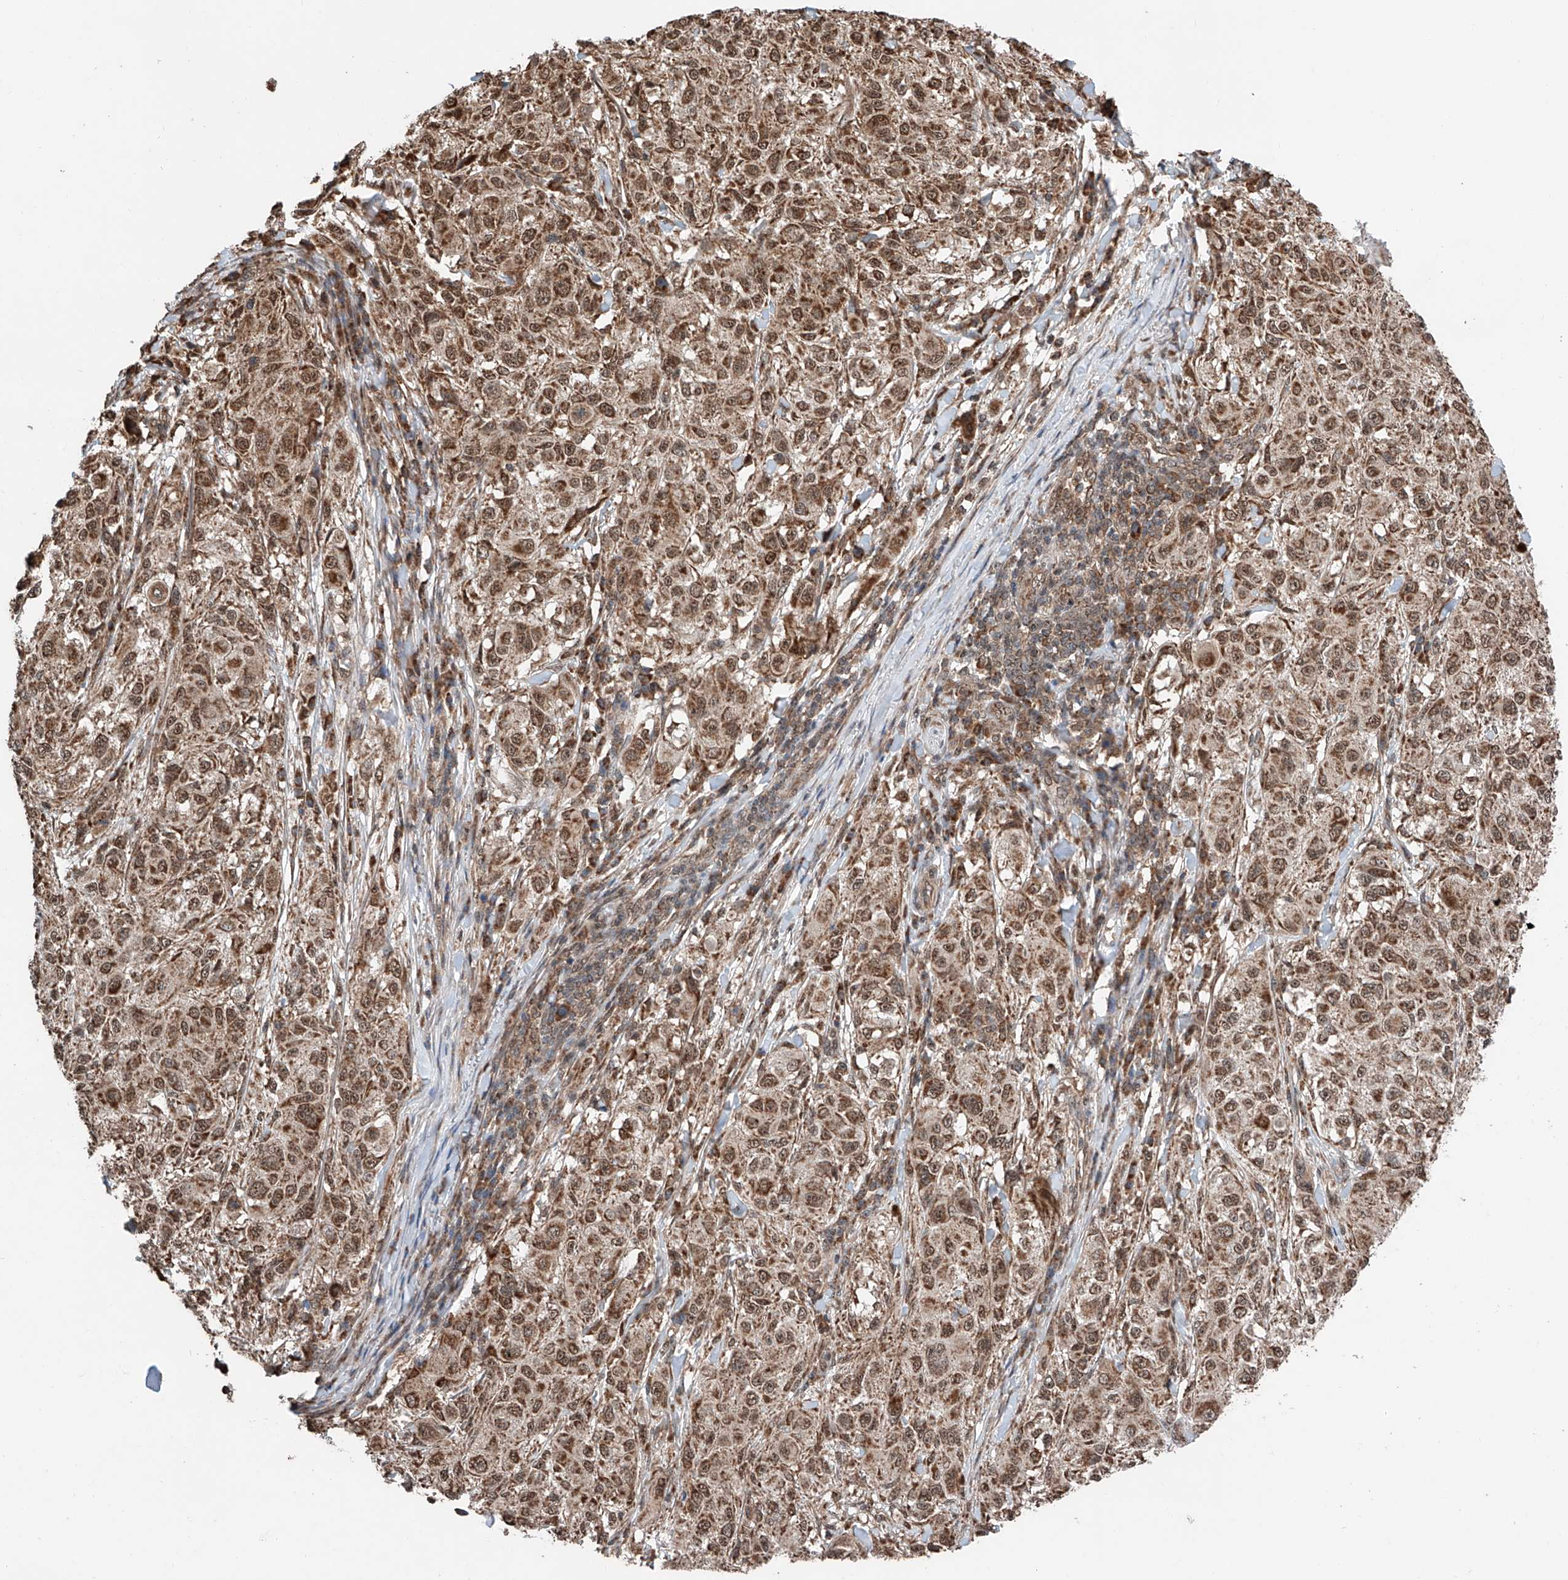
{"staining": {"intensity": "moderate", "quantity": ">75%", "location": "cytoplasmic/membranous,nuclear"}, "tissue": "melanoma", "cell_type": "Tumor cells", "image_type": "cancer", "snomed": [{"axis": "morphology", "description": "Necrosis, NOS"}, {"axis": "morphology", "description": "Malignant melanoma, NOS"}, {"axis": "topography", "description": "Skin"}], "caption": "Moderate cytoplasmic/membranous and nuclear staining is appreciated in about >75% of tumor cells in malignant melanoma. (Brightfield microscopy of DAB IHC at high magnification).", "gene": "ZNF445", "patient": {"sex": "female", "age": 87}}